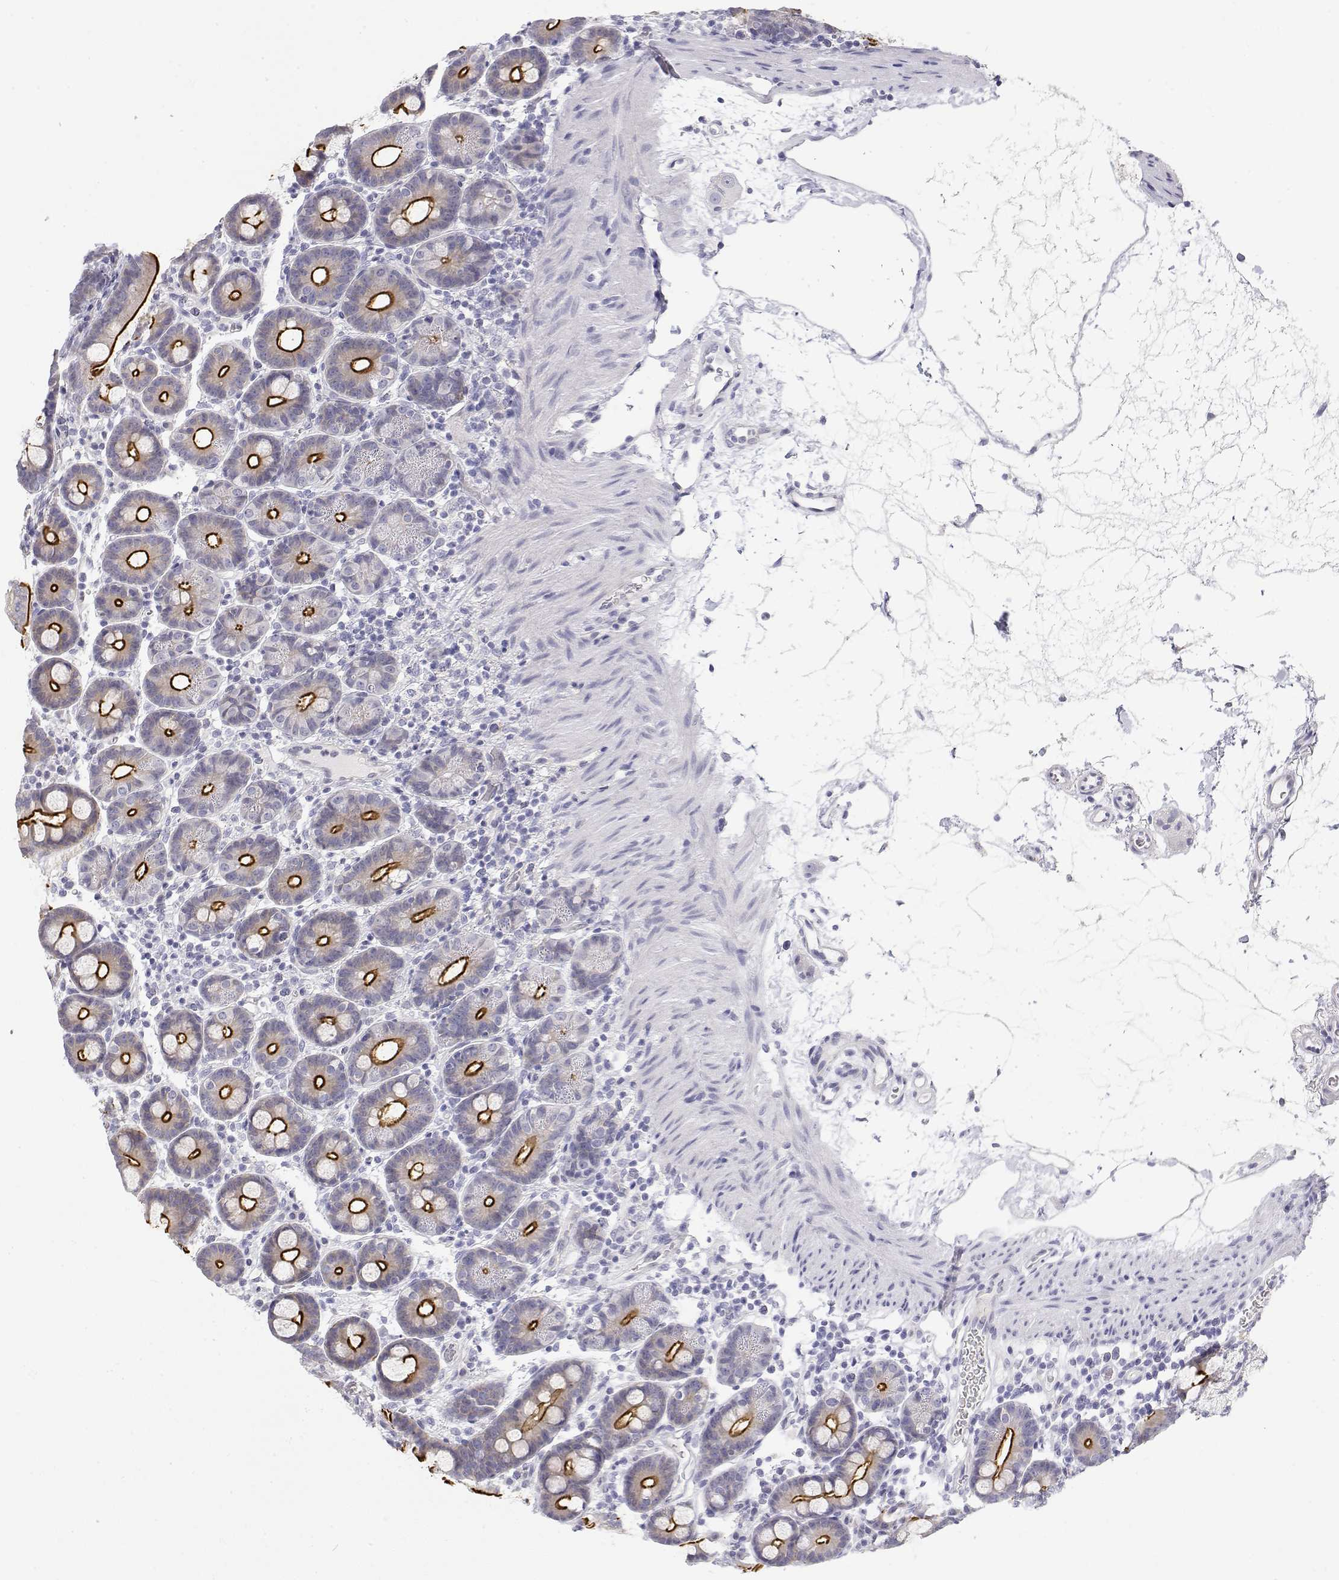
{"staining": {"intensity": "strong", "quantity": ">75%", "location": "cytoplasmic/membranous"}, "tissue": "duodenum", "cell_type": "Glandular cells", "image_type": "normal", "snomed": [{"axis": "morphology", "description": "Normal tissue, NOS"}, {"axis": "topography", "description": "Pancreas"}, {"axis": "topography", "description": "Duodenum"}], "caption": "Protein expression analysis of unremarkable human duodenum reveals strong cytoplasmic/membranous expression in about >75% of glandular cells. (DAB (3,3'-diaminobenzidine) = brown stain, brightfield microscopy at high magnification).", "gene": "MISP", "patient": {"sex": "male", "age": 59}}